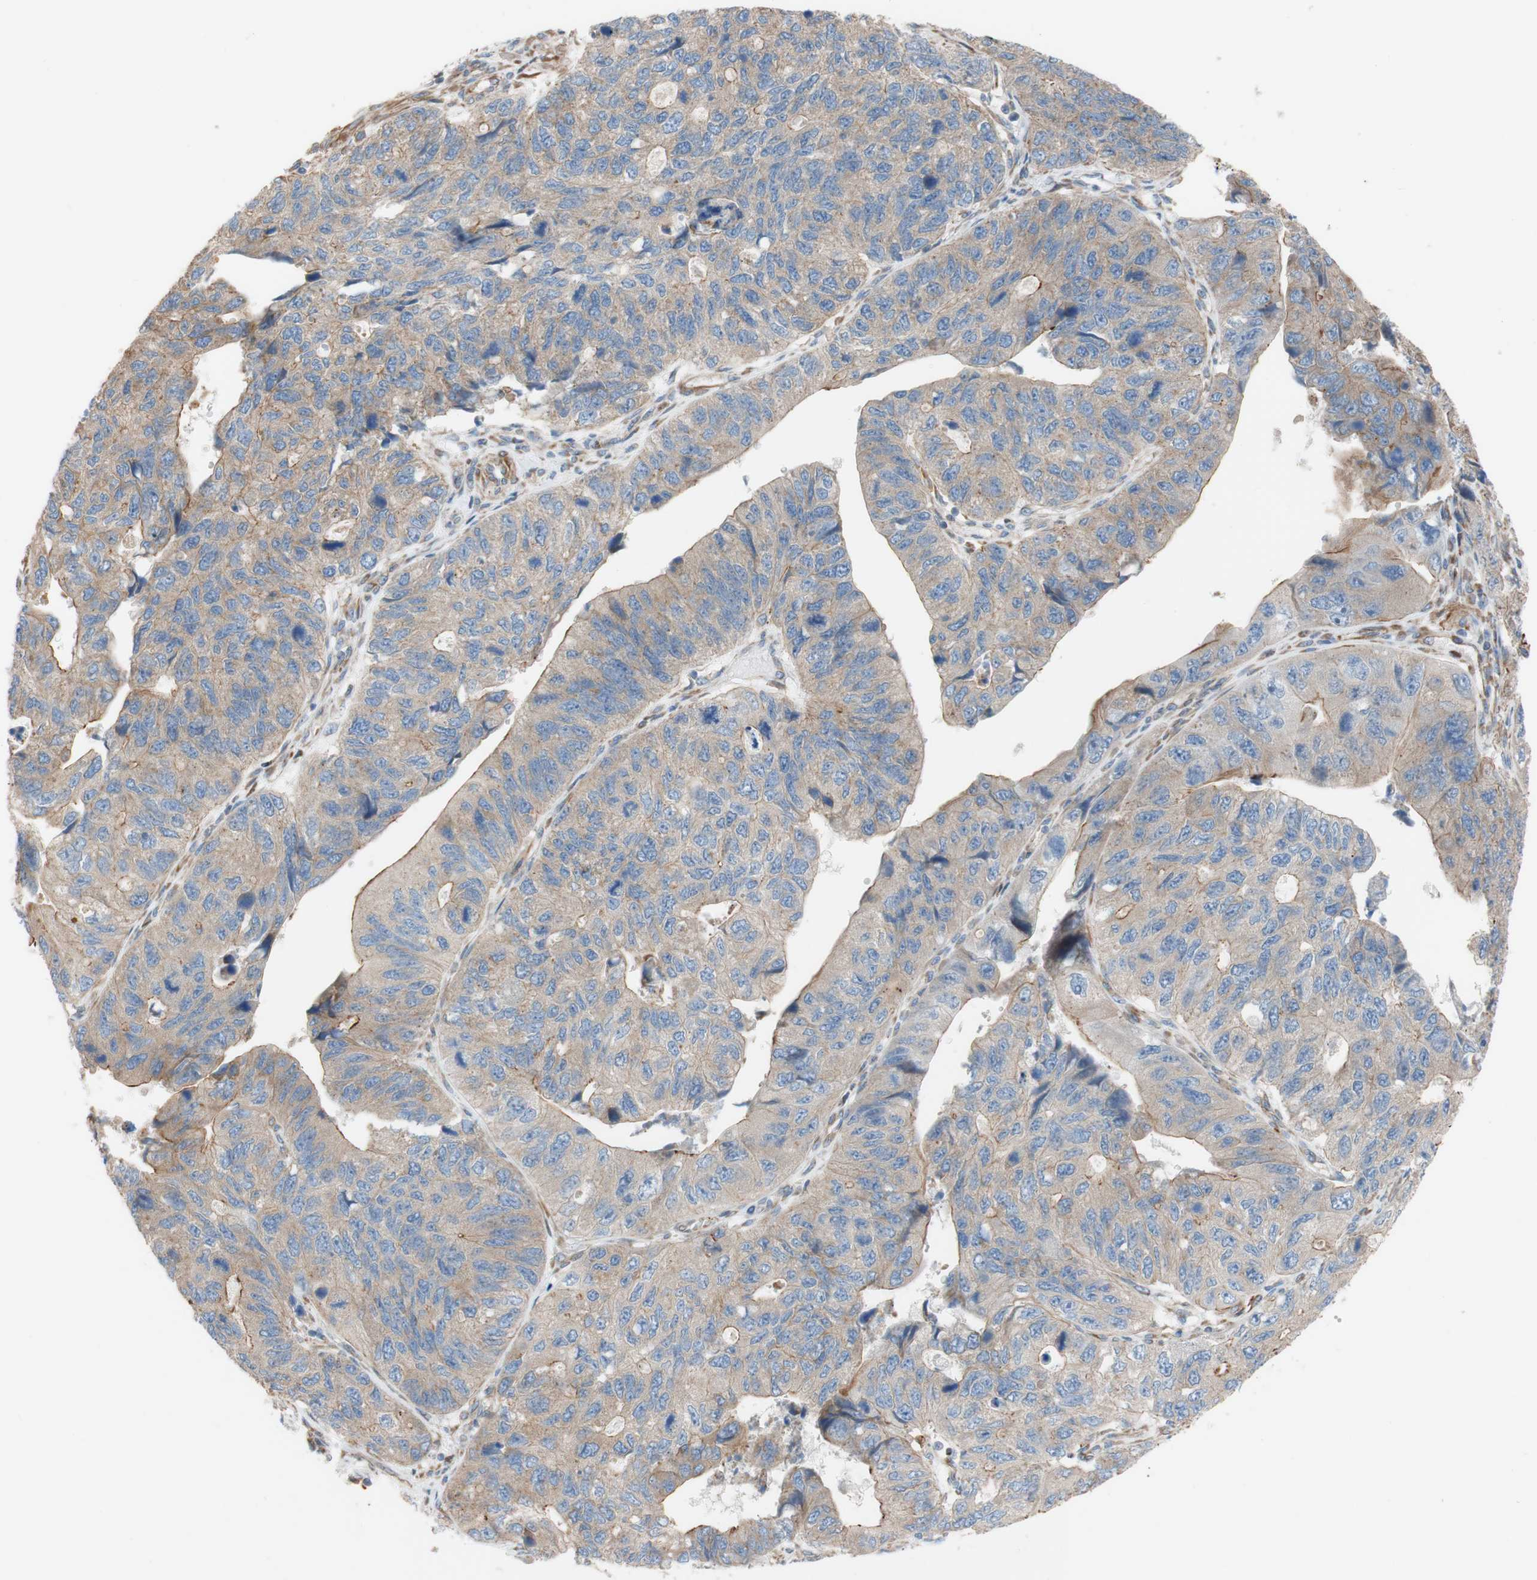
{"staining": {"intensity": "moderate", "quantity": ">75%", "location": "cytoplasmic/membranous"}, "tissue": "stomach cancer", "cell_type": "Tumor cells", "image_type": "cancer", "snomed": [{"axis": "morphology", "description": "Adenocarcinoma, NOS"}, {"axis": "topography", "description": "Stomach"}], "caption": "Stomach adenocarcinoma tissue displays moderate cytoplasmic/membranous expression in about >75% of tumor cells", "gene": "C1orf43", "patient": {"sex": "male", "age": 59}}